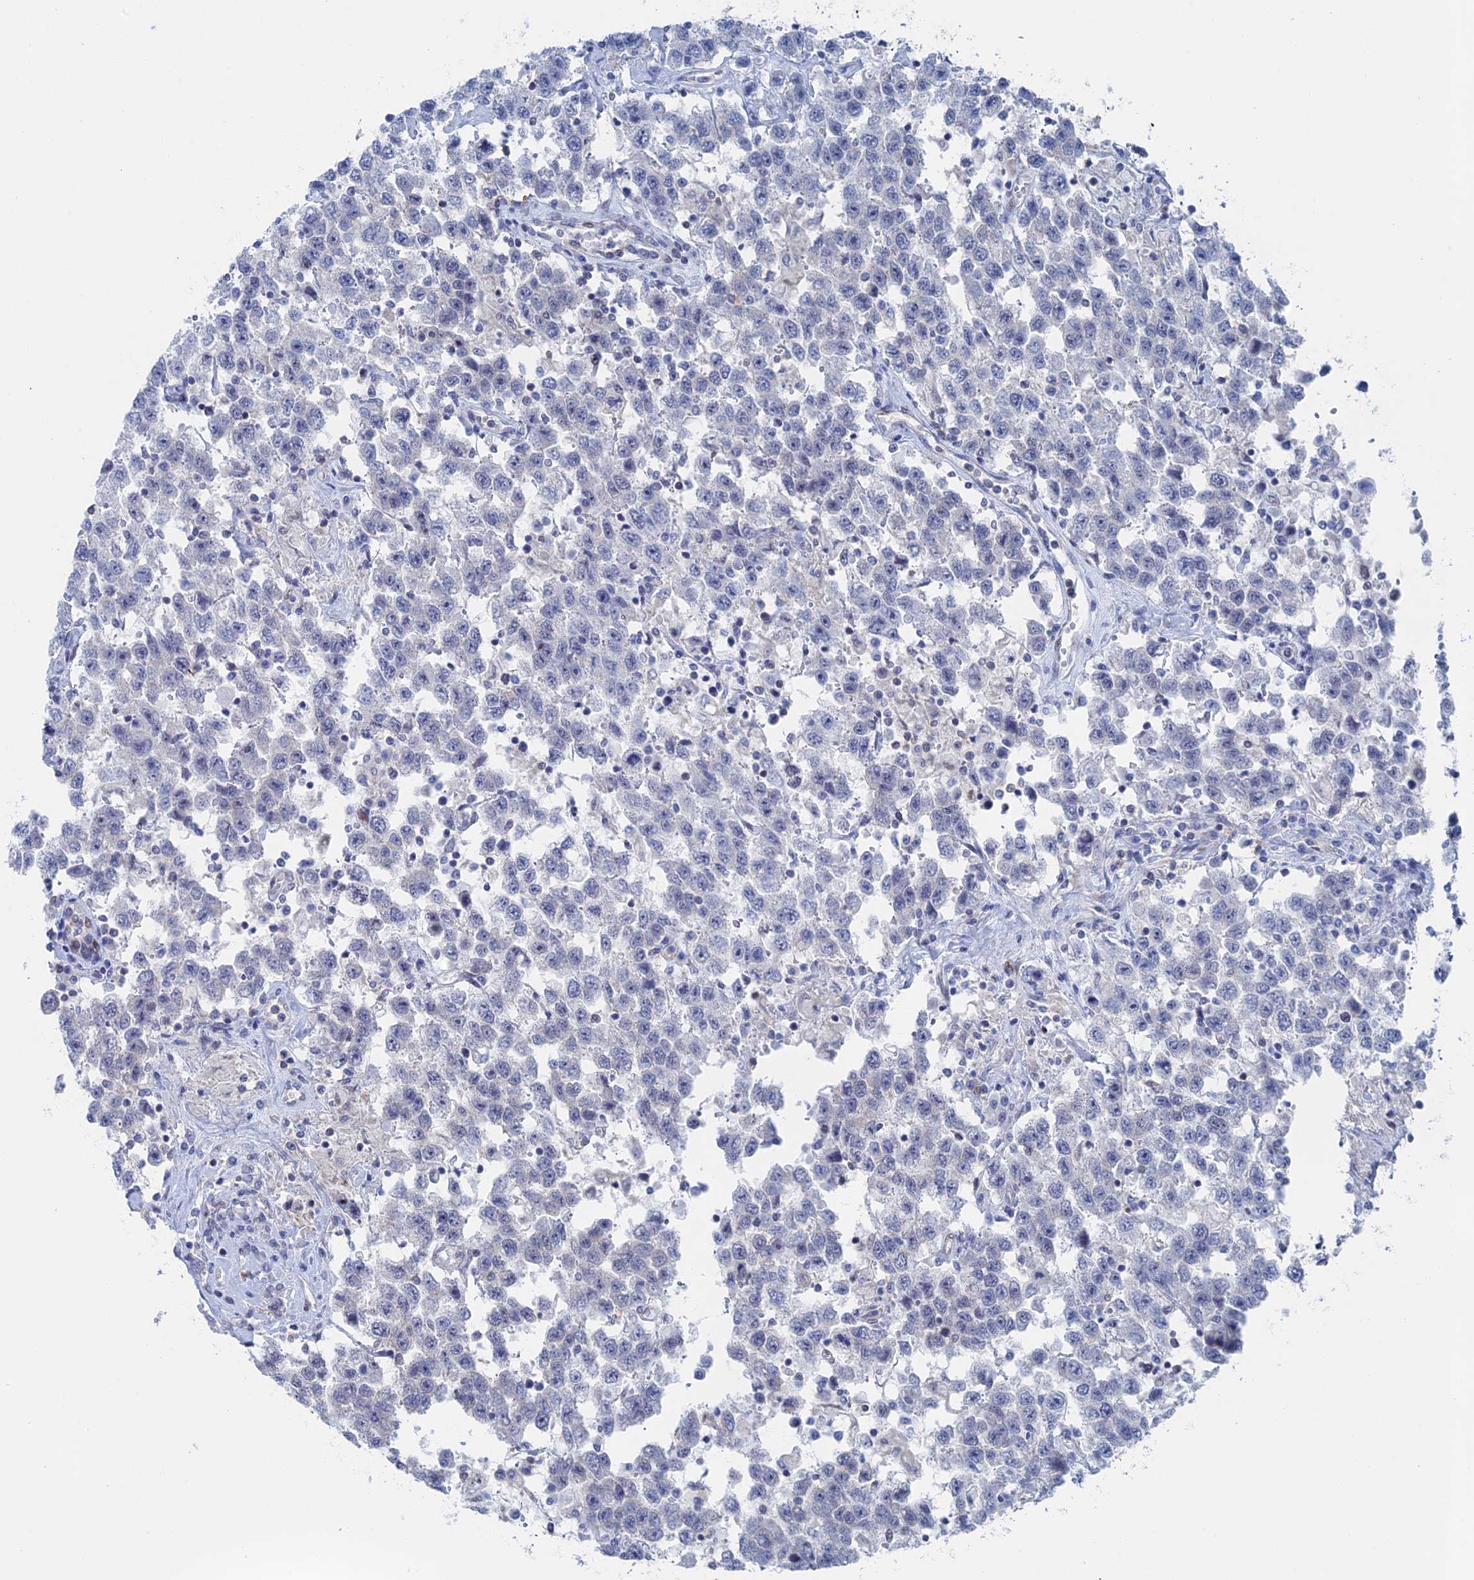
{"staining": {"intensity": "negative", "quantity": "none", "location": "none"}, "tissue": "testis cancer", "cell_type": "Tumor cells", "image_type": "cancer", "snomed": [{"axis": "morphology", "description": "Seminoma, NOS"}, {"axis": "topography", "description": "Testis"}], "caption": "Tumor cells show no significant protein staining in testis seminoma.", "gene": "IL7", "patient": {"sex": "male", "age": 41}}